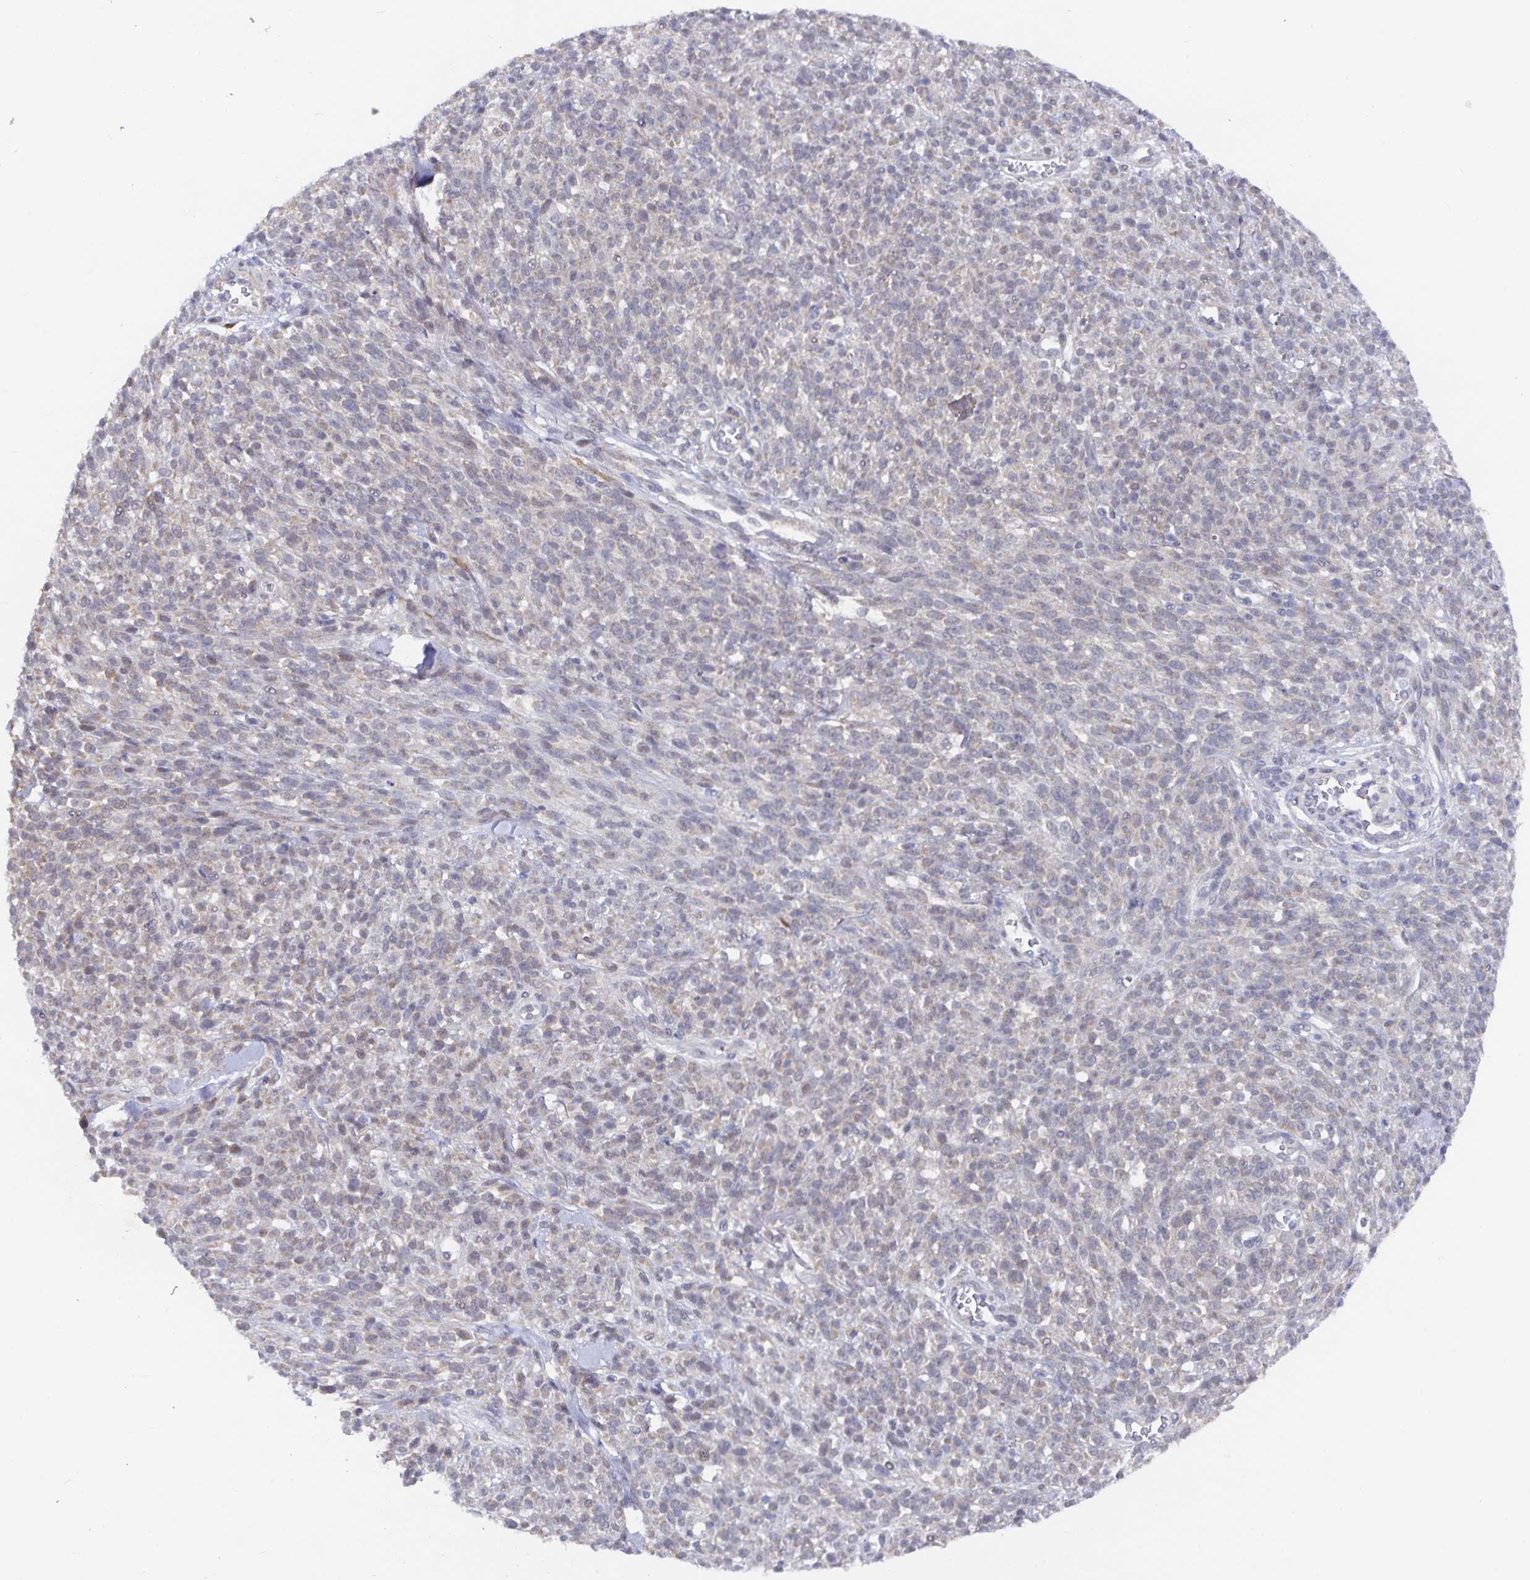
{"staining": {"intensity": "negative", "quantity": "none", "location": "none"}, "tissue": "melanoma", "cell_type": "Tumor cells", "image_type": "cancer", "snomed": [{"axis": "morphology", "description": "Malignant melanoma, NOS"}, {"axis": "topography", "description": "Skin"}, {"axis": "topography", "description": "Skin of trunk"}], "caption": "The immunohistochemistry micrograph has no significant positivity in tumor cells of malignant melanoma tissue.", "gene": "ZIK1", "patient": {"sex": "male", "age": 74}}